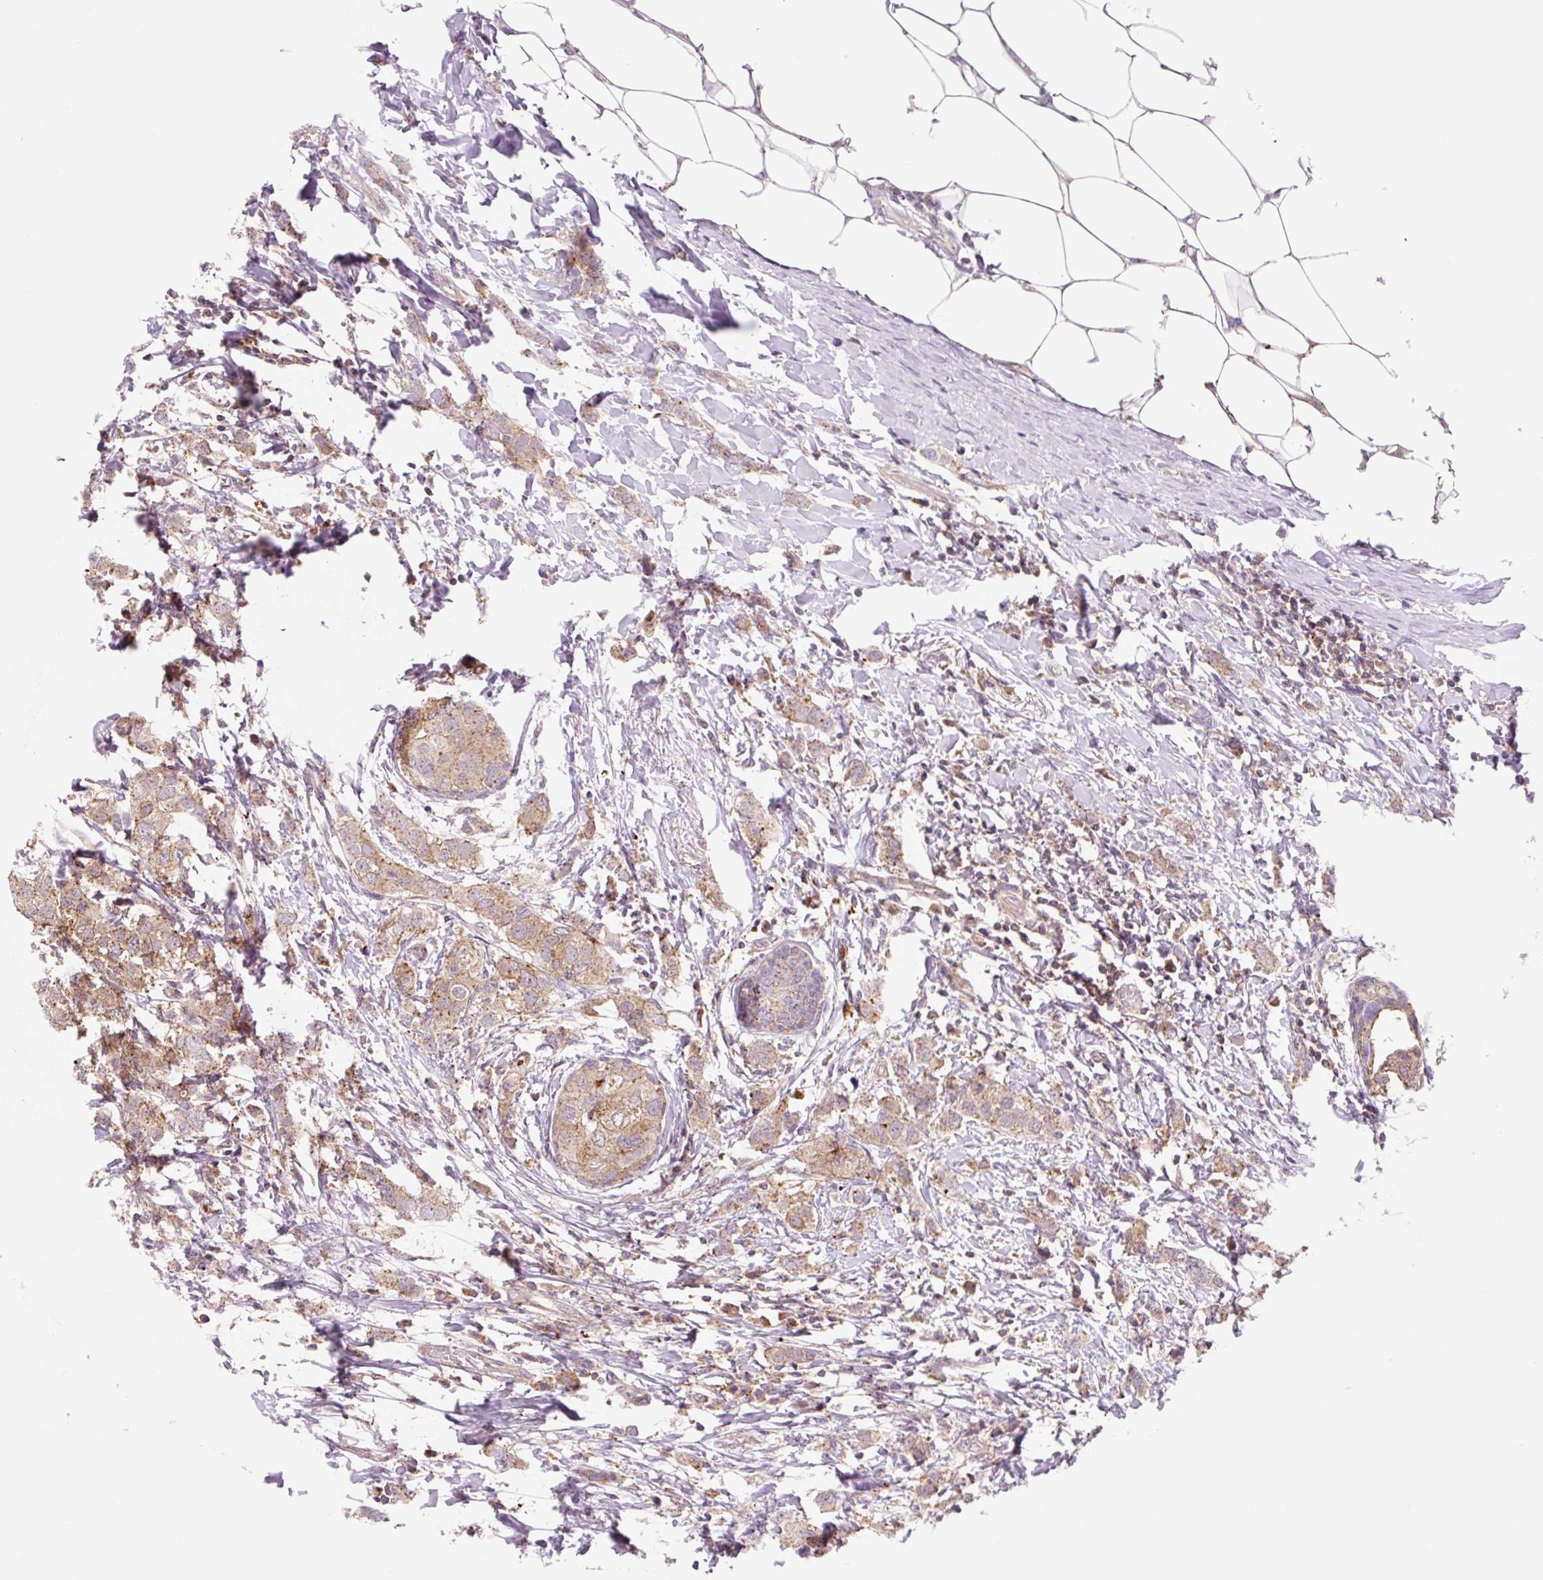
{"staining": {"intensity": "moderate", "quantity": ">75%", "location": "cytoplasmic/membranous"}, "tissue": "breast cancer", "cell_type": "Tumor cells", "image_type": "cancer", "snomed": [{"axis": "morphology", "description": "Duct carcinoma"}, {"axis": "topography", "description": "Breast"}], "caption": "Immunohistochemistry of breast cancer reveals medium levels of moderate cytoplasmic/membranous positivity in about >75% of tumor cells.", "gene": "VPS4A", "patient": {"sex": "female", "age": 50}}